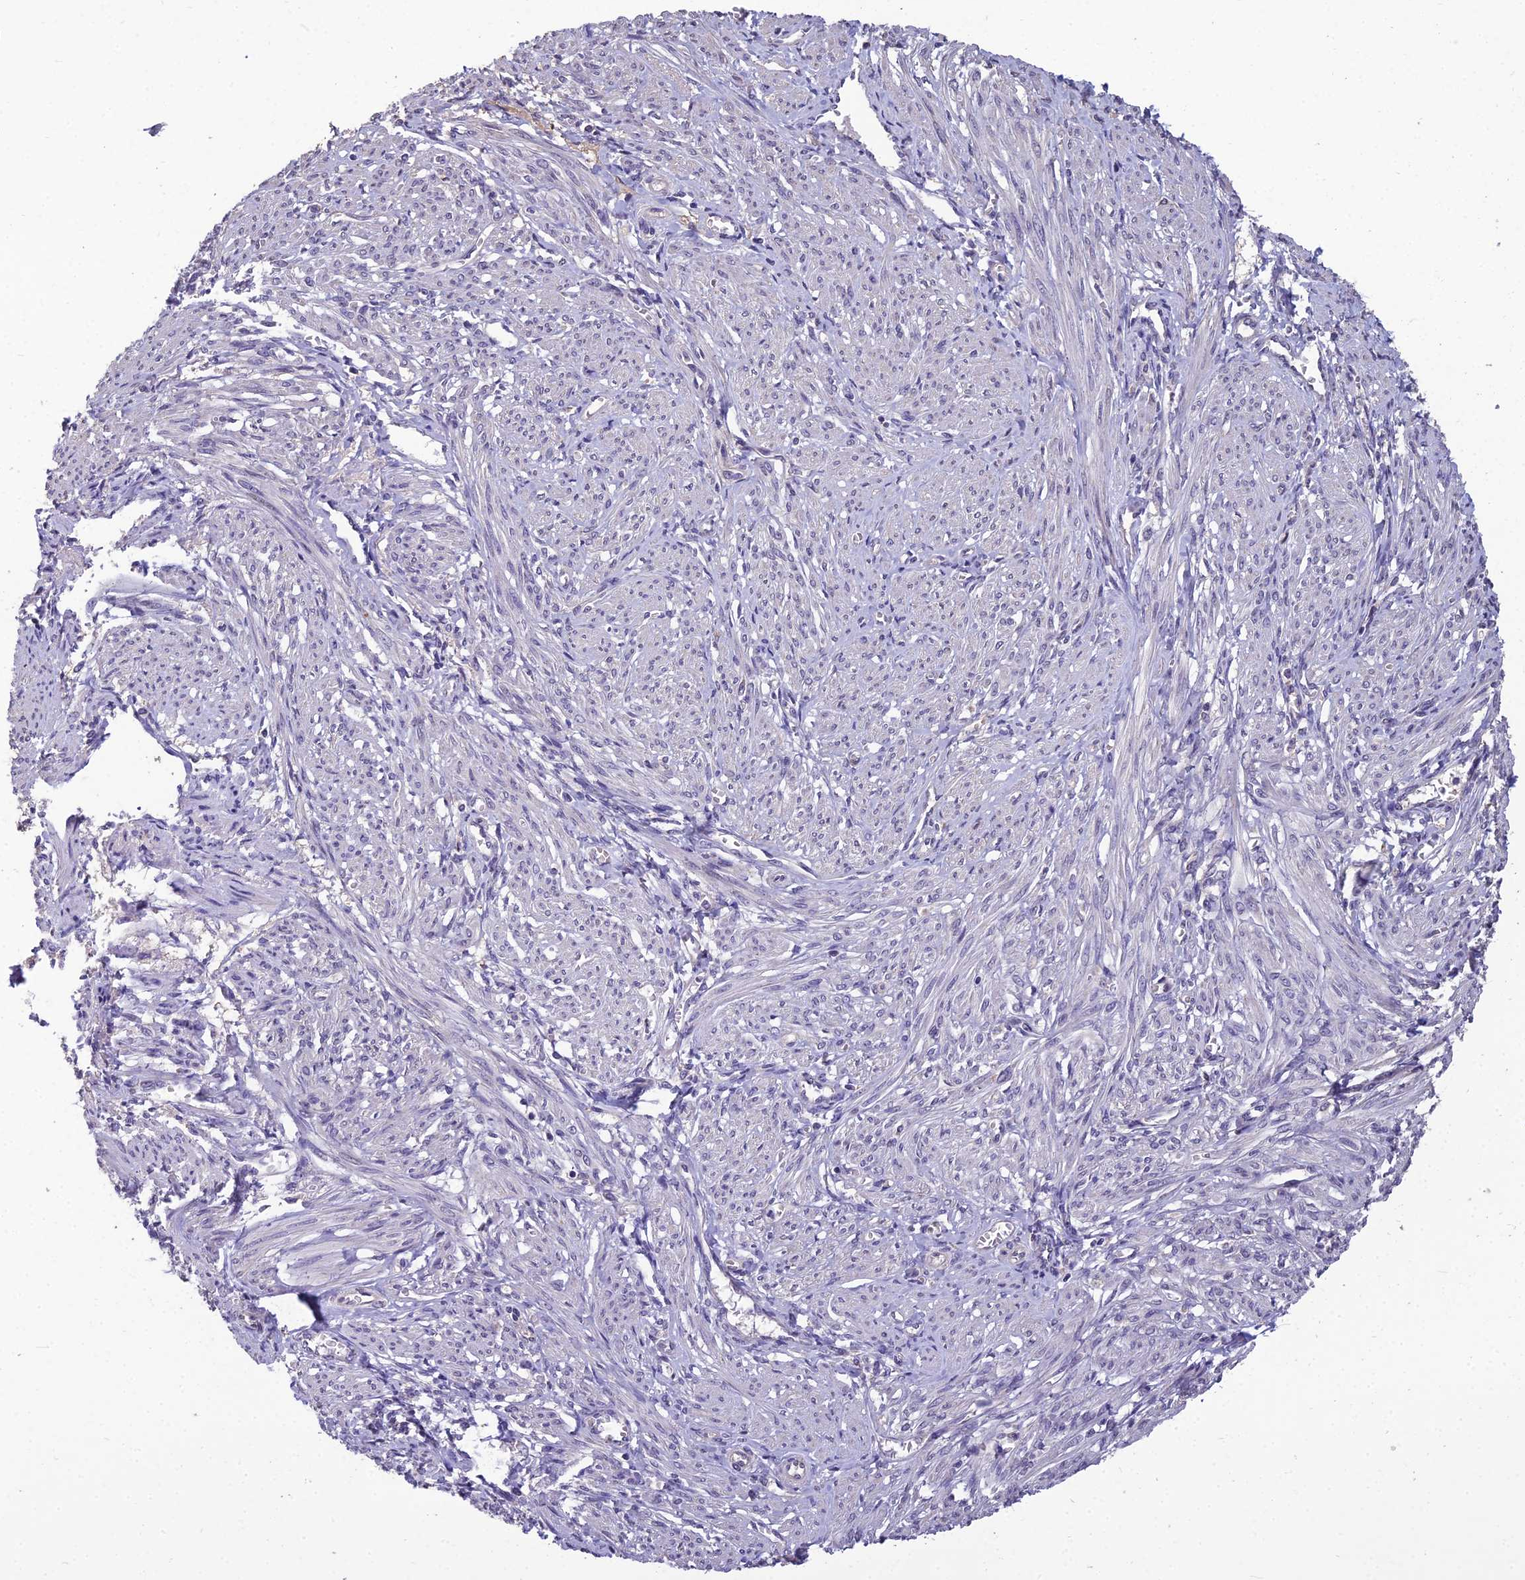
{"staining": {"intensity": "negative", "quantity": "none", "location": "none"}, "tissue": "smooth muscle", "cell_type": "Smooth muscle cells", "image_type": "normal", "snomed": [{"axis": "morphology", "description": "Normal tissue, NOS"}, {"axis": "topography", "description": "Smooth muscle"}], "caption": "Immunohistochemistry (IHC) of unremarkable smooth muscle displays no expression in smooth muscle cells. (DAB IHC visualized using brightfield microscopy, high magnification).", "gene": "GRWD1", "patient": {"sex": "female", "age": 39}}